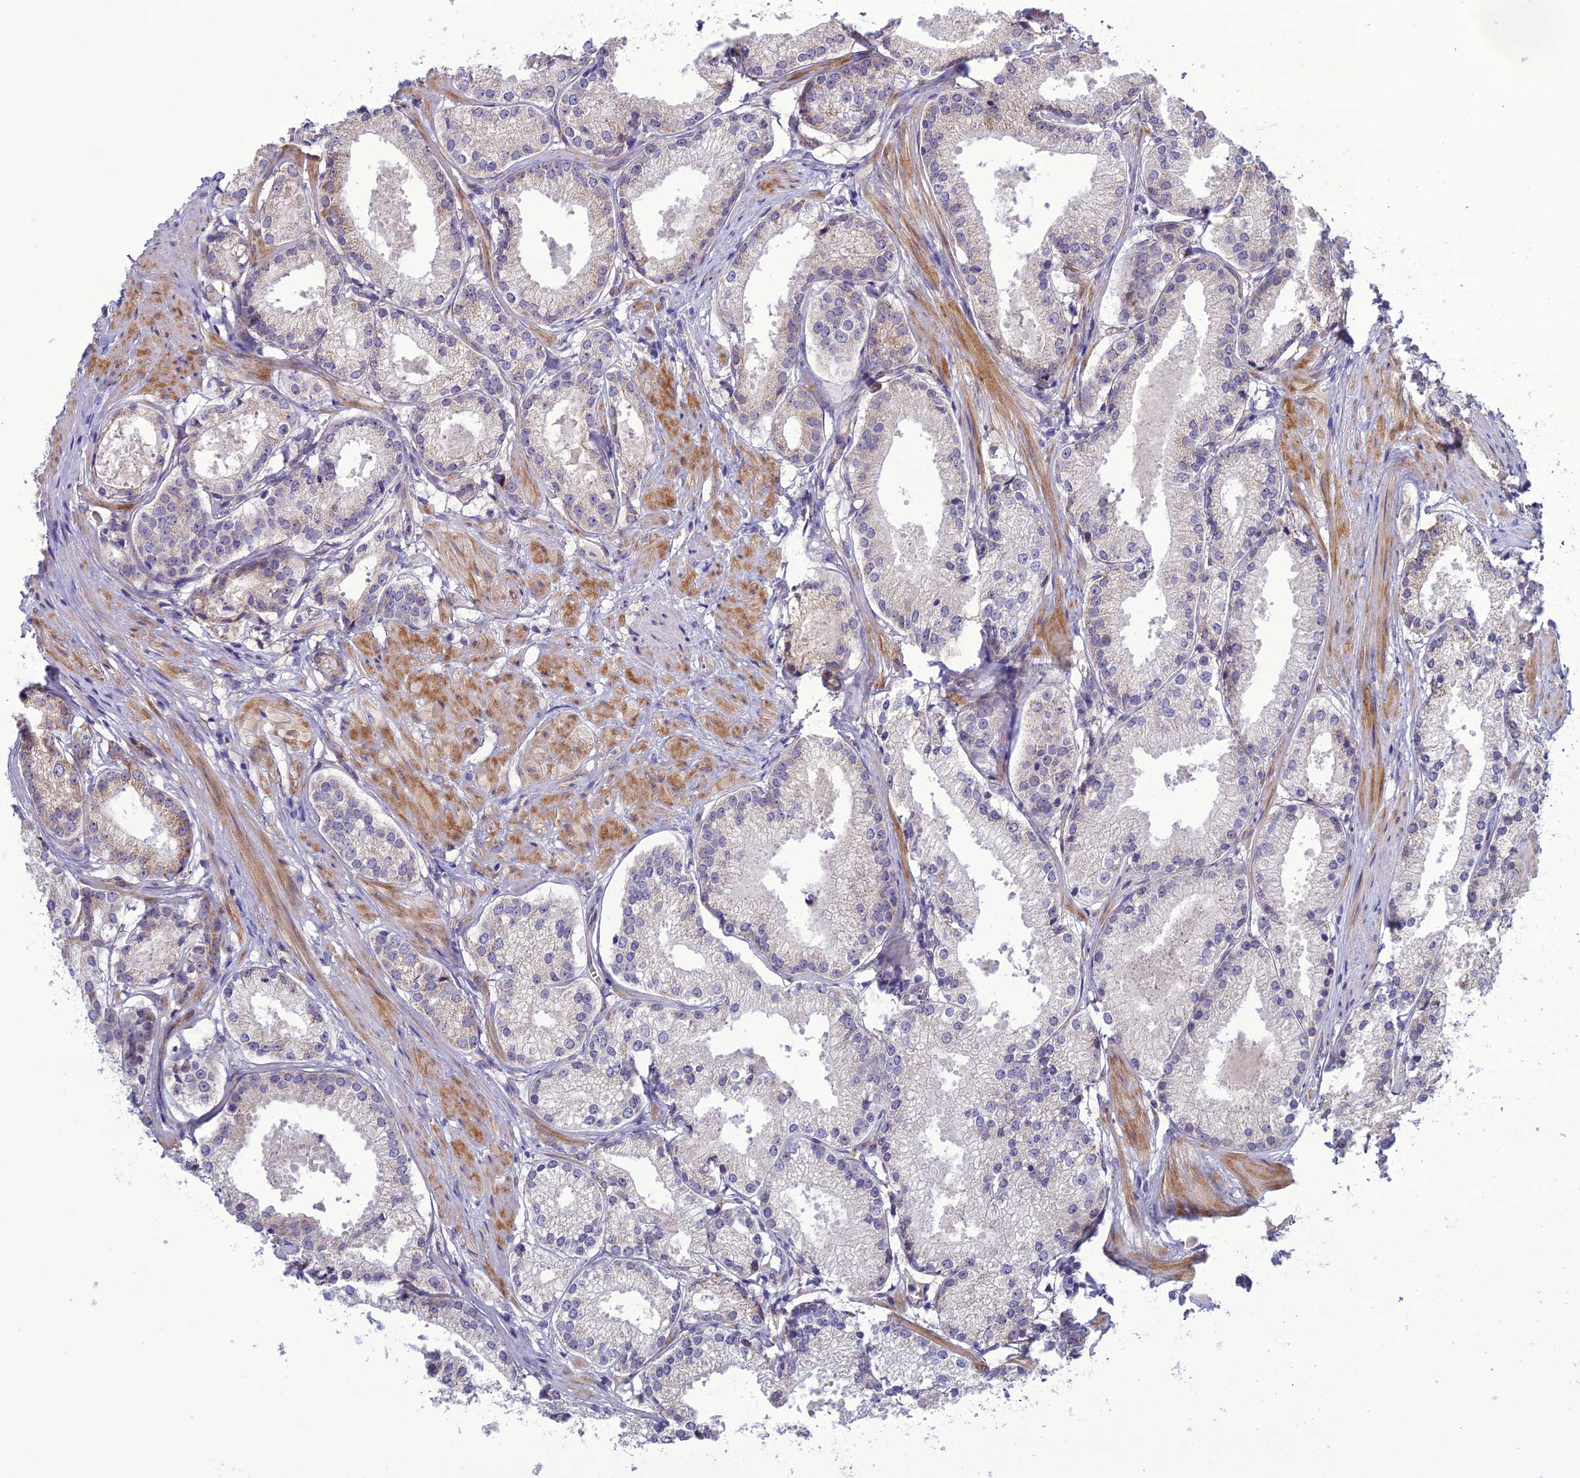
{"staining": {"intensity": "negative", "quantity": "none", "location": "none"}, "tissue": "prostate cancer", "cell_type": "Tumor cells", "image_type": "cancer", "snomed": [{"axis": "morphology", "description": "Adenocarcinoma, Low grade"}, {"axis": "topography", "description": "Prostate"}], "caption": "A micrograph of low-grade adenocarcinoma (prostate) stained for a protein shows no brown staining in tumor cells.", "gene": "NODAL", "patient": {"sex": "male", "age": 57}}